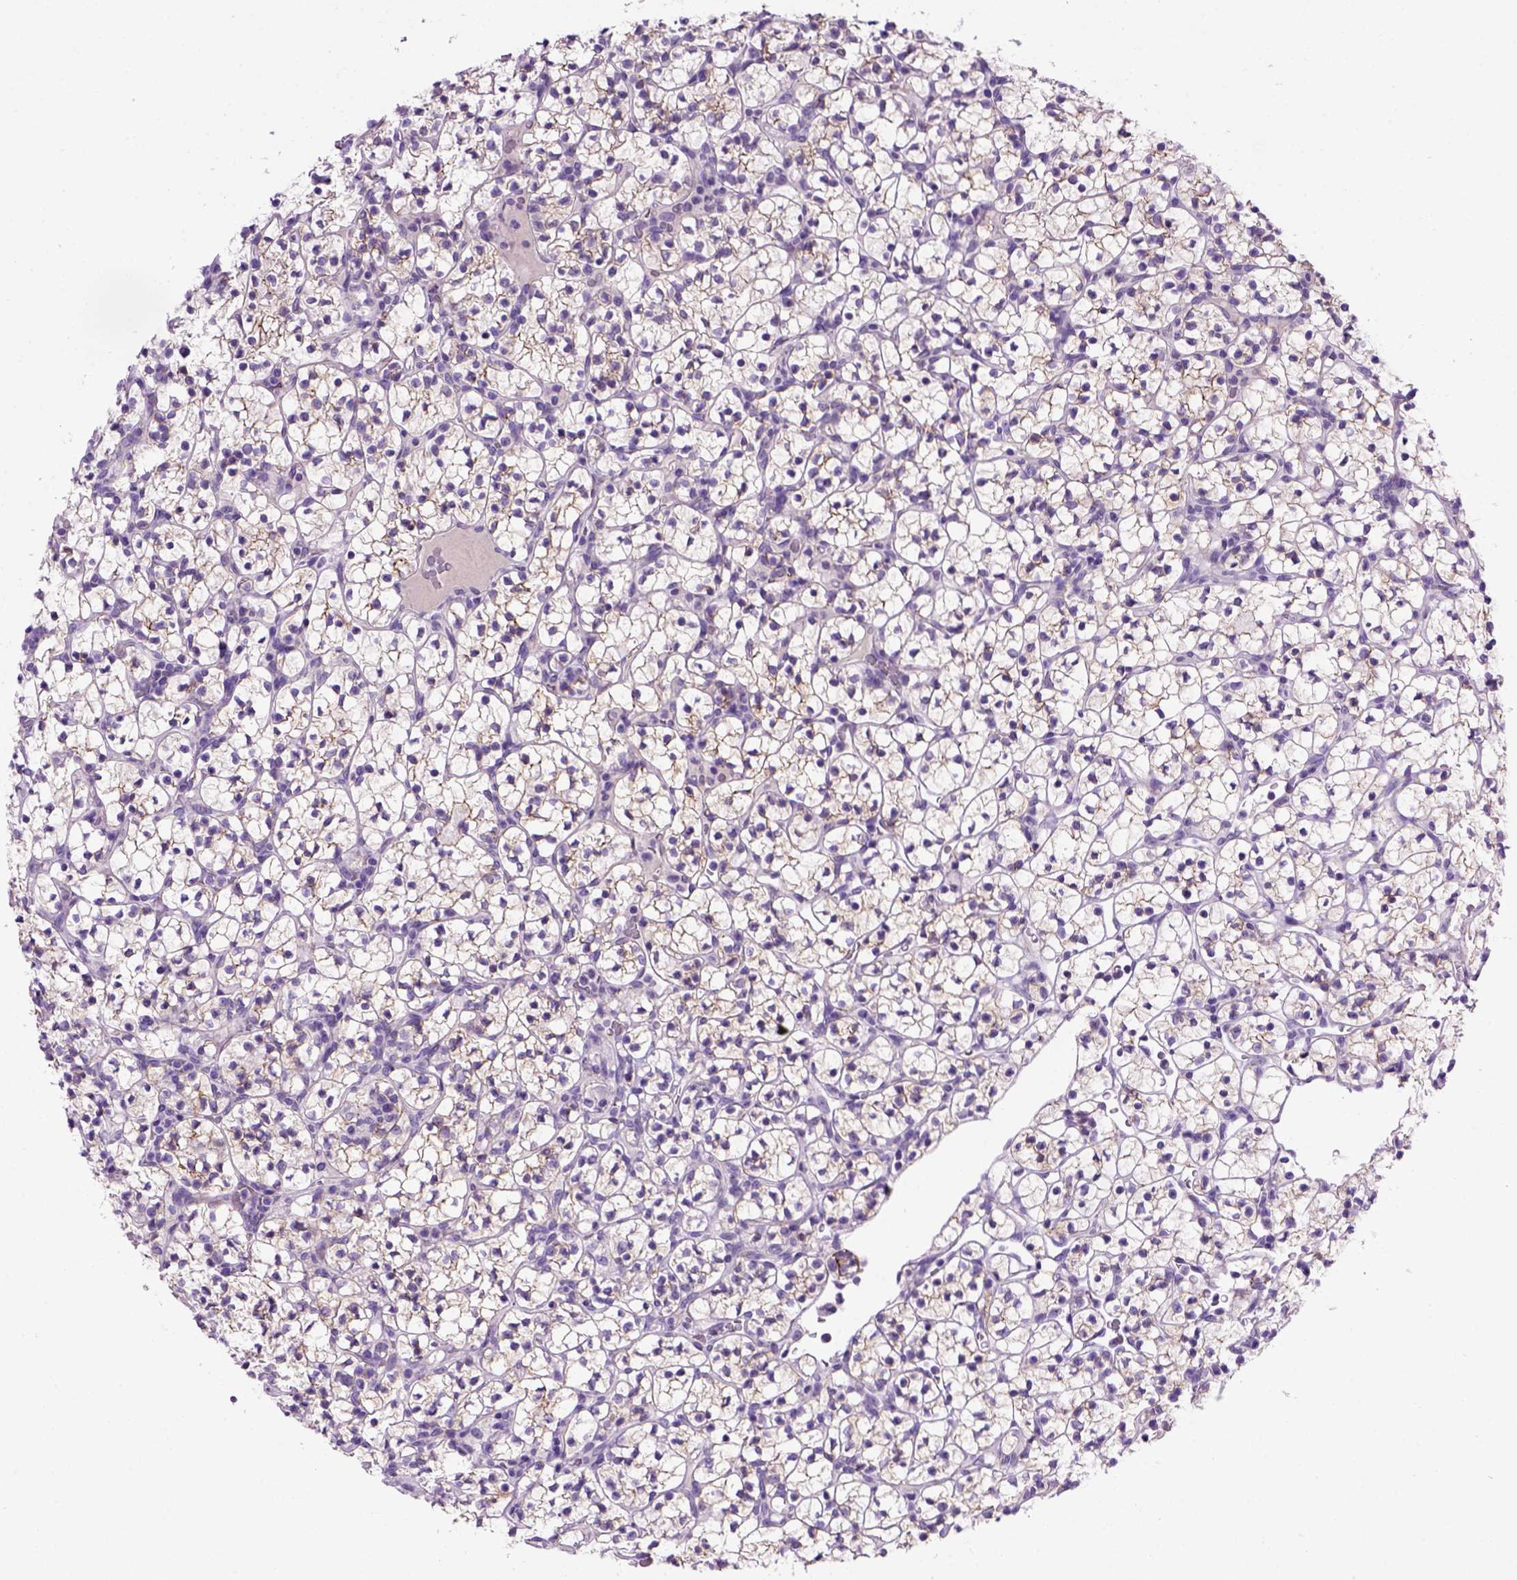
{"staining": {"intensity": "weak", "quantity": "25%-75%", "location": "cytoplasmic/membranous"}, "tissue": "renal cancer", "cell_type": "Tumor cells", "image_type": "cancer", "snomed": [{"axis": "morphology", "description": "Adenocarcinoma, NOS"}, {"axis": "topography", "description": "Kidney"}], "caption": "This photomicrograph exhibits adenocarcinoma (renal) stained with IHC to label a protein in brown. The cytoplasmic/membranous of tumor cells show weak positivity for the protein. Nuclei are counter-stained blue.", "gene": "CDH1", "patient": {"sex": "female", "age": 89}}